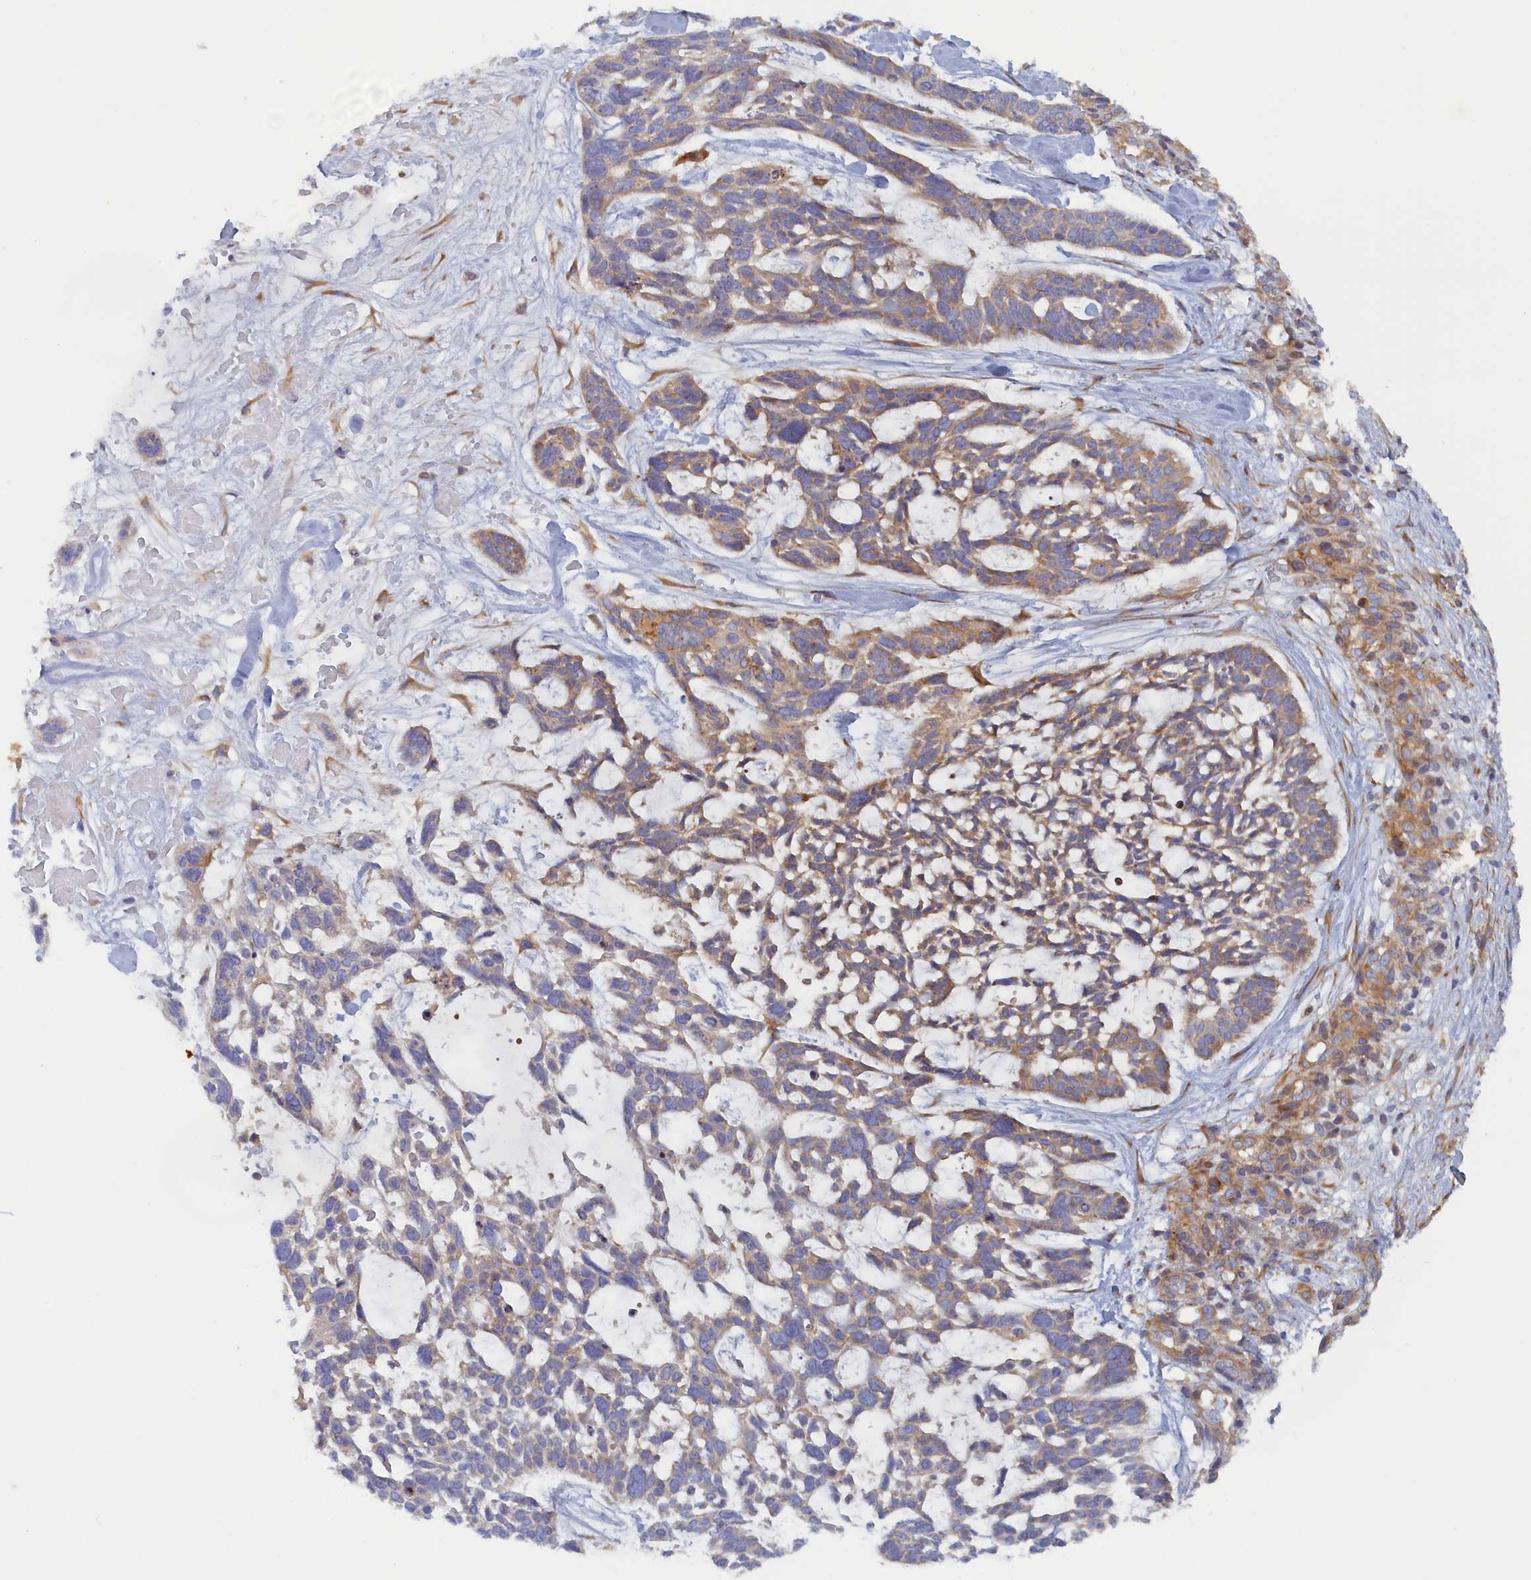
{"staining": {"intensity": "weak", "quantity": "<25%", "location": "cytoplasmic/membranous"}, "tissue": "skin cancer", "cell_type": "Tumor cells", "image_type": "cancer", "snomed": [{"axis": "morphology", "description": "Basal cell carcinoma"}, {"axis": "topography", "description": "Skin"}], "caption": "DAB immunohistochemical staining of skin basal cell carcinoma shows no significant positivity in tumor cells.", "gene": "TMEM196", "patient": {"sex": "male", "age": 88}}